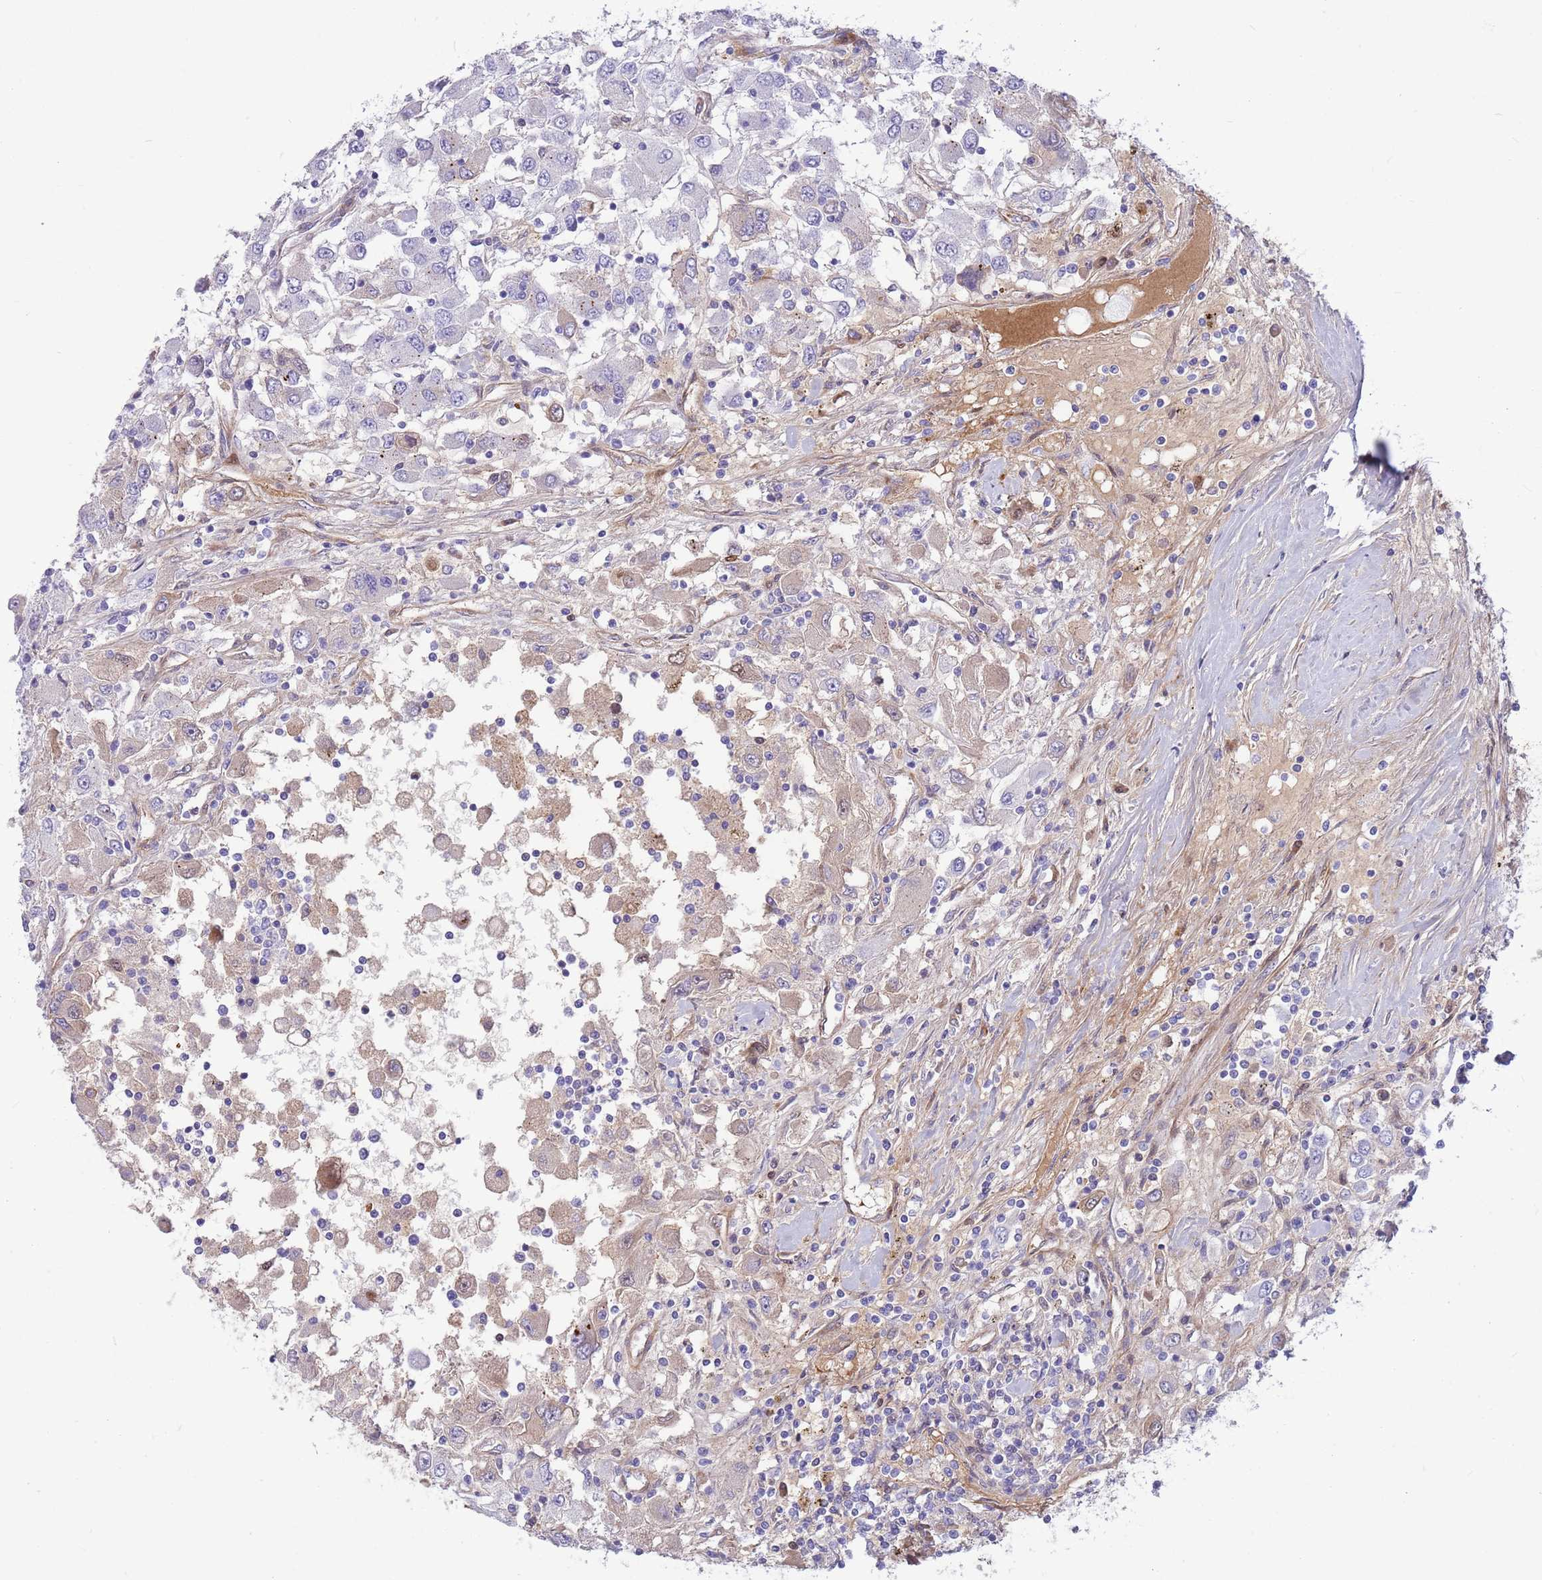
{"staining": {"intensity": "negative", "quantity": "none", "location": "none"}, "tissue": "renal cancer", "cell_type": "Tumor cells", "image_type": "cancer", "snomed": [{"axis": "morphology", "description": "Adenocarcinoma, NOS"}, {"axis": "topography", "description": "Kidney"}], "caption": "This is an immunohistochemistry (IHC) micrograph of human renal cancer (adenocarcinoma). There is no staining in tumor cells.", "gene": "LEPROTL1", "patient": {"sex": "female", "age": 67}}